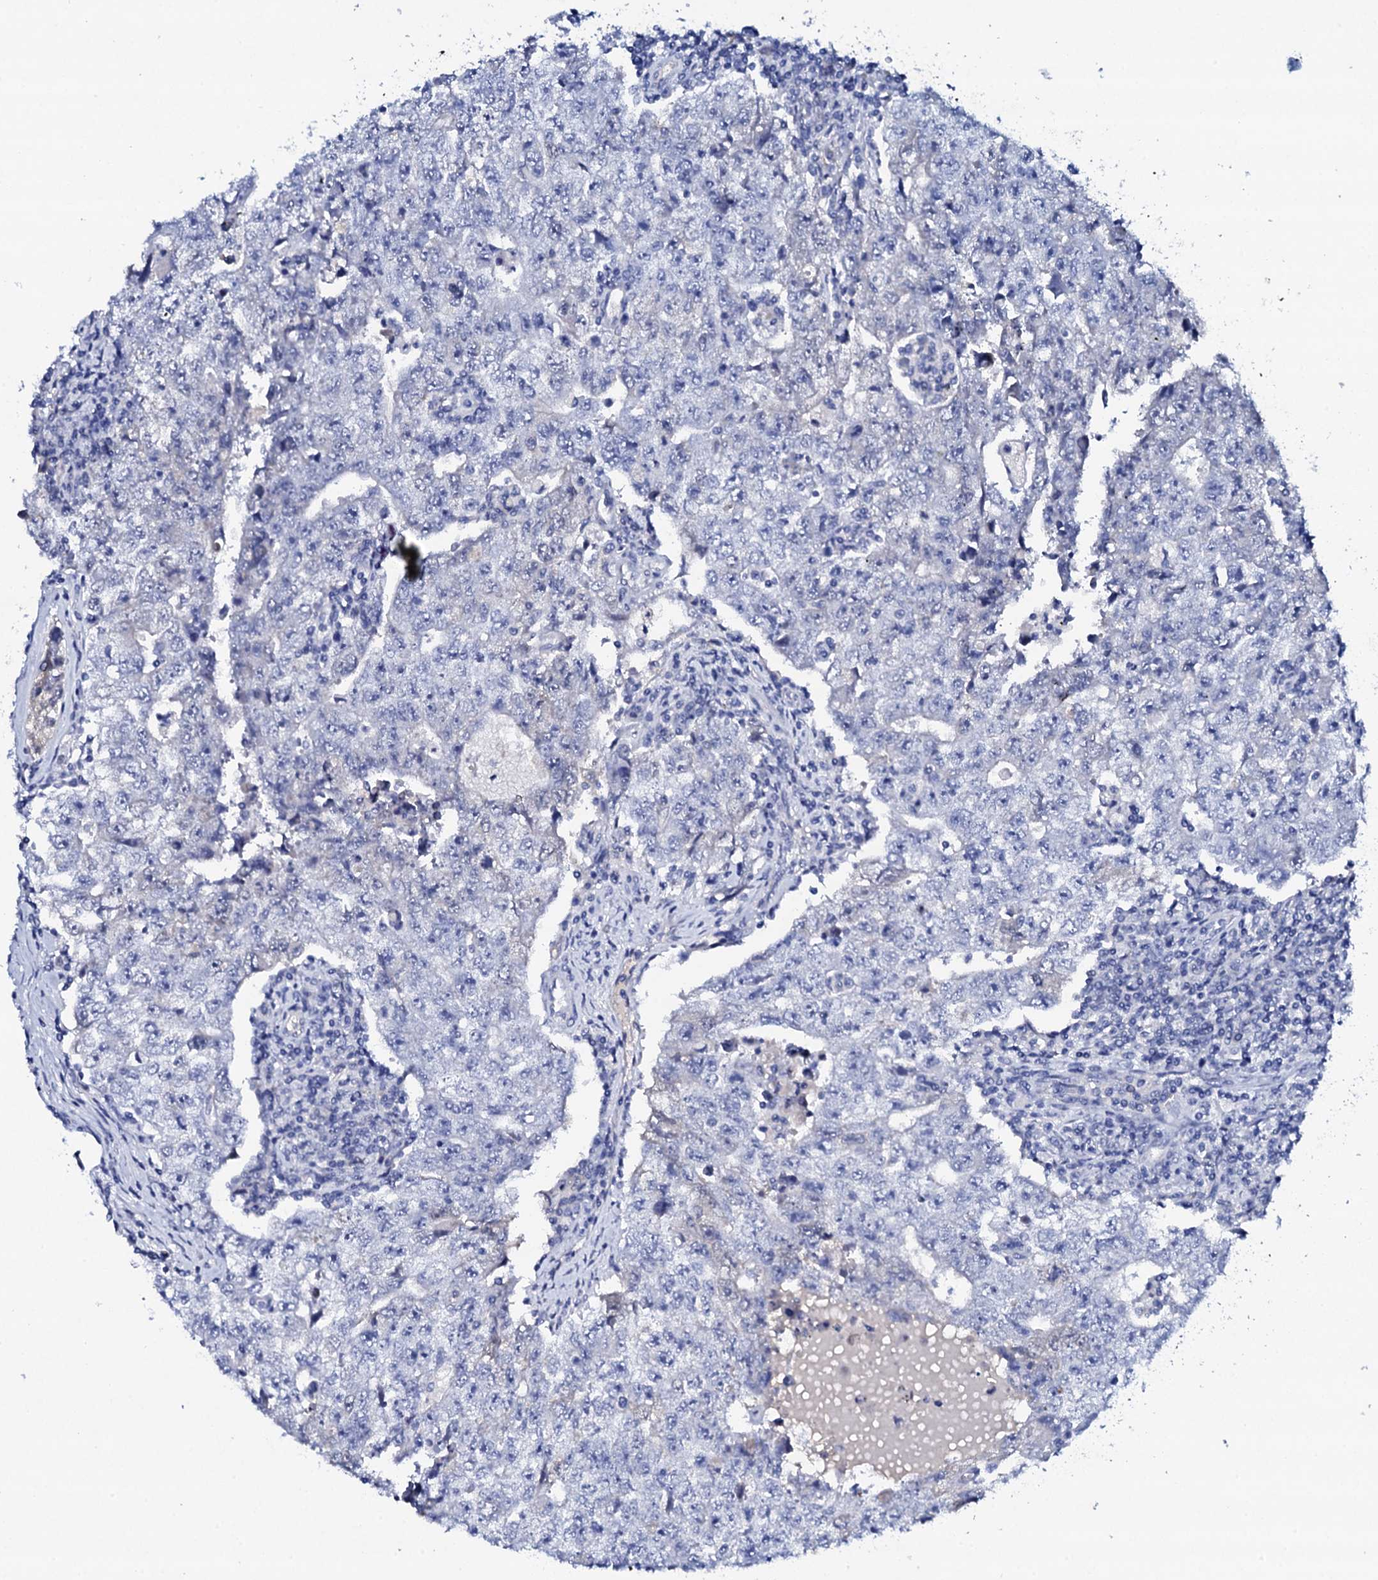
{"staining": {"intensity": "negative", "quantity": "none", "location": "none"}, "tissue": "testis cancer", "cell_type": "Tumor cells", "image_type": "cancer", "snomed": [{"axis": "morphology", "description": "Carcinoma, Embryonal, NOS"}, {"axis": "topography", "description": "Testis"}], "caption": "Immunohistochemistry (IHC) image of testis cancer (embryonal carcinoma) stained for a protein (brown), which shows no positivity in tumor cells. (DAB (3,3'-diaminobenzidine) immunohistochemistry (IHC), high magnification).", "gene": "FBXL16", "patient": {"sex": "male", "age": 17}}